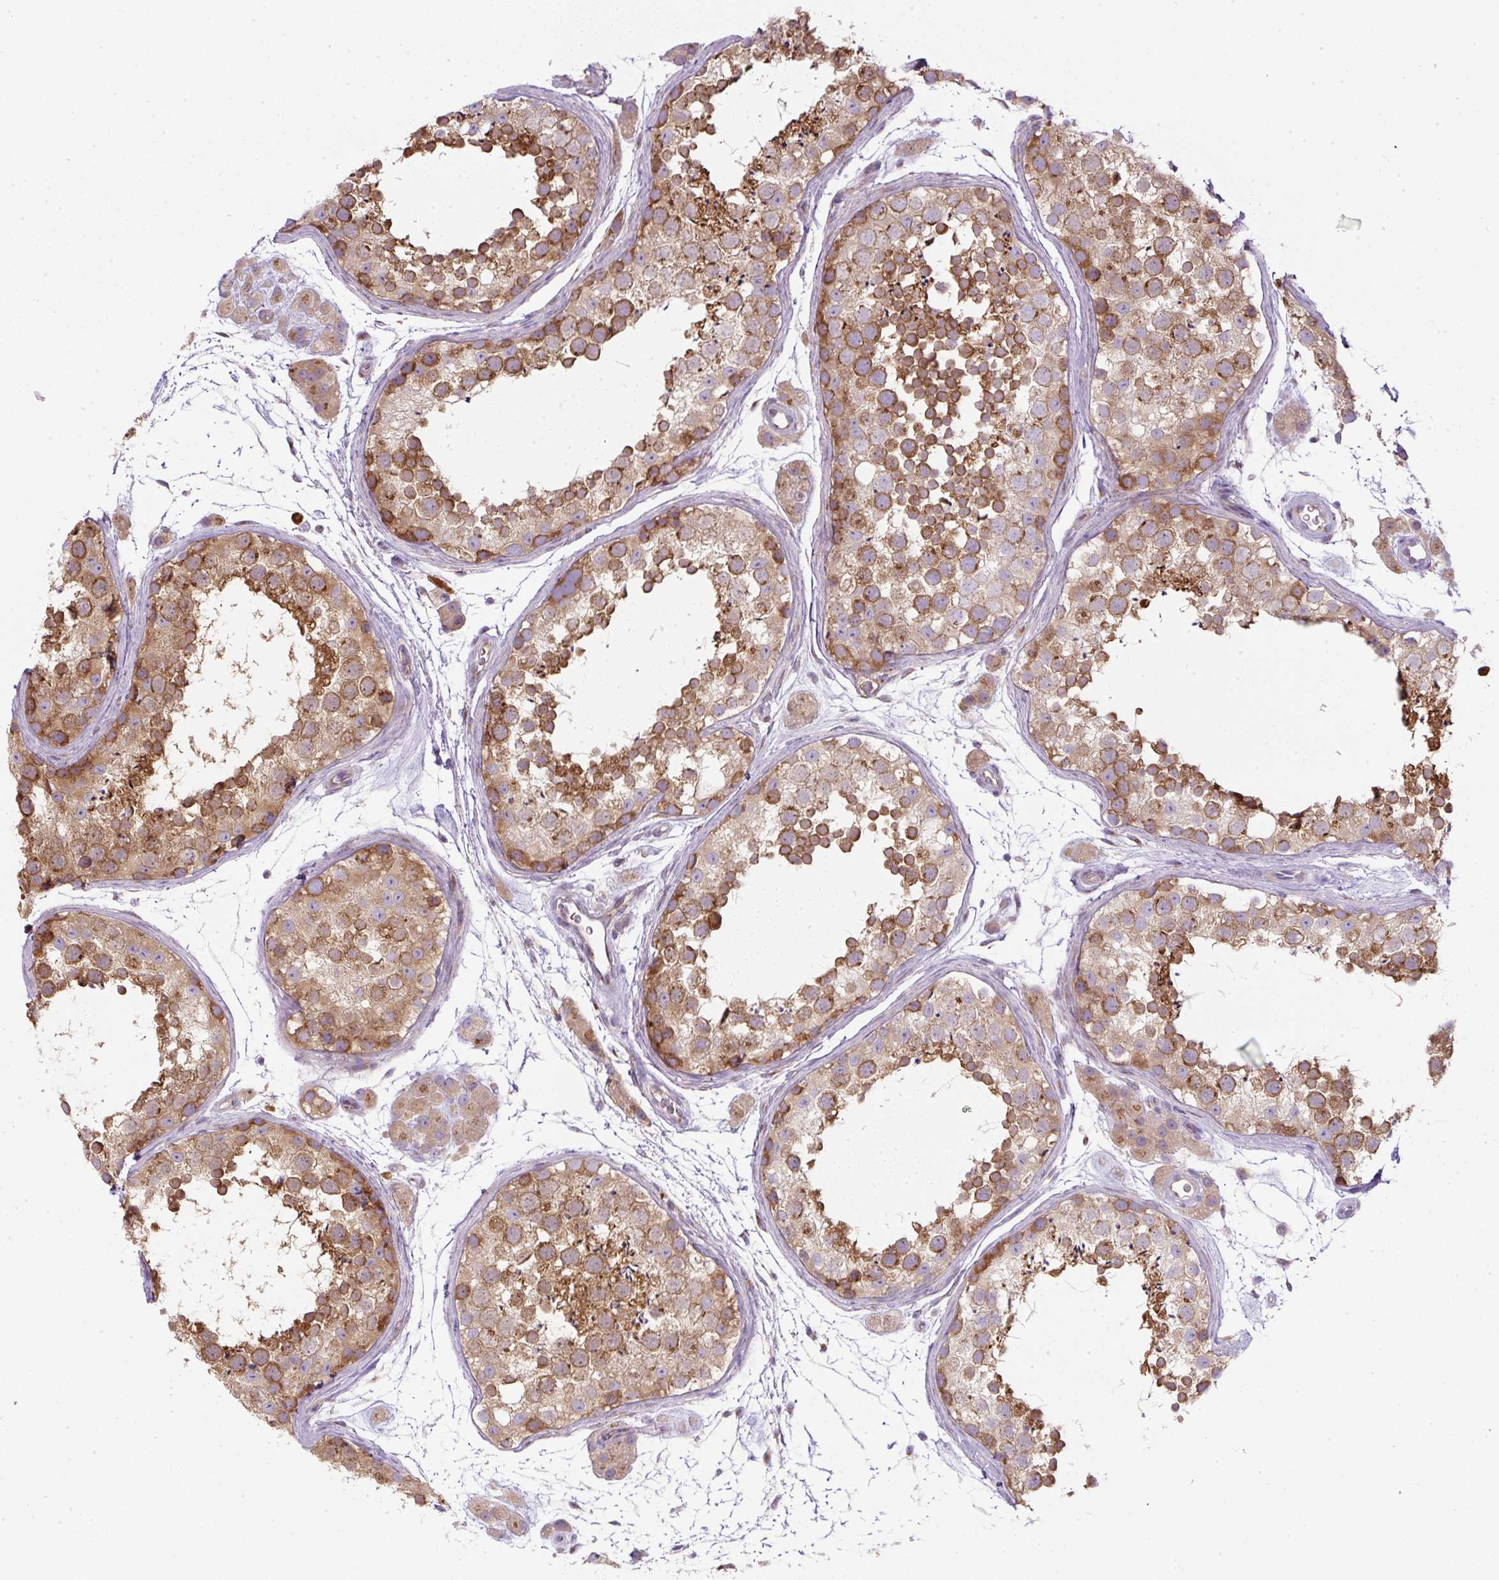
{"staining": {"intensity": "strong", "quantity": "25%-75%", "location": "cytoplasmic/membranous"}, "tissue": "testis", "cell_type": "Cells in seminiferous ducts", "image_type": "normal", "snomed": [{"axis": "morphology", "description": "Normal tissue, NOS"}, {"axis": "topography", "description": "Testis"}], "caption": "Immunohistochemistry (IHC) of benign human testis demonstrates high levels of strong cytoplasmic/membranous expression in about 25%-75% of cells in seminiferous ducts.", "gene": "MLX", "patient": {"sex": "male", "age": 41}}